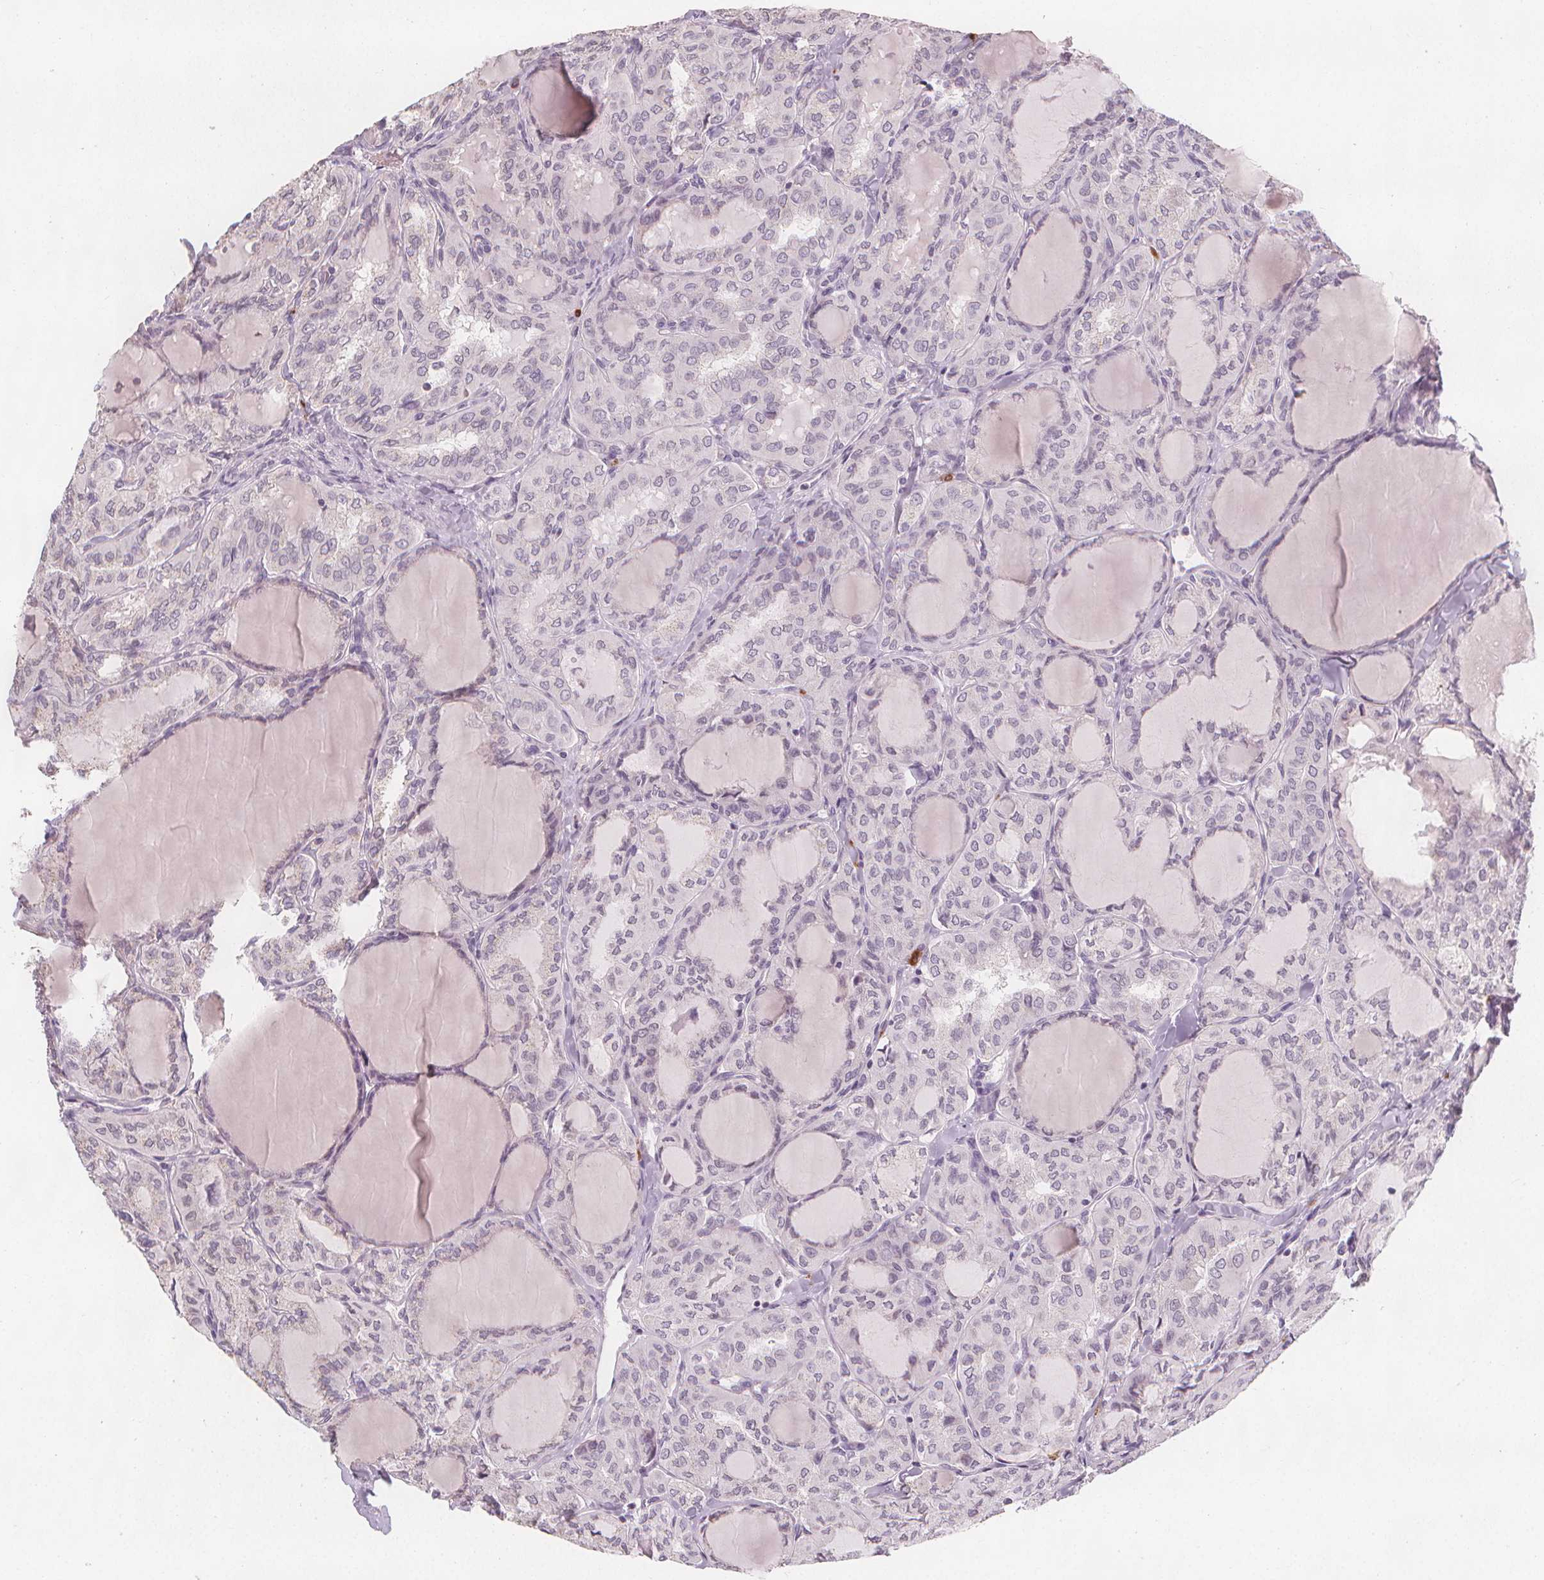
{"staining": {"intensity": "negative", "quantity": "none", "location": "none"}, "tissue": "thyroid cancer", "cell_type": "Tumor cells", "image_type": "cancer", "snomed": [{"axis": "morphology", "description": "Papillary adenocarcinoma, NOS"}, {"axis": "topography", "description": "Thyroid gland"}], "caption": "Immunohistochemical staining of thyroid cancer (papillary adenocarcinoma) exhibits no significant positivity in tumor cells.", "gene": "TIPIN", "patient": {"sex": "male", "age": 20}}